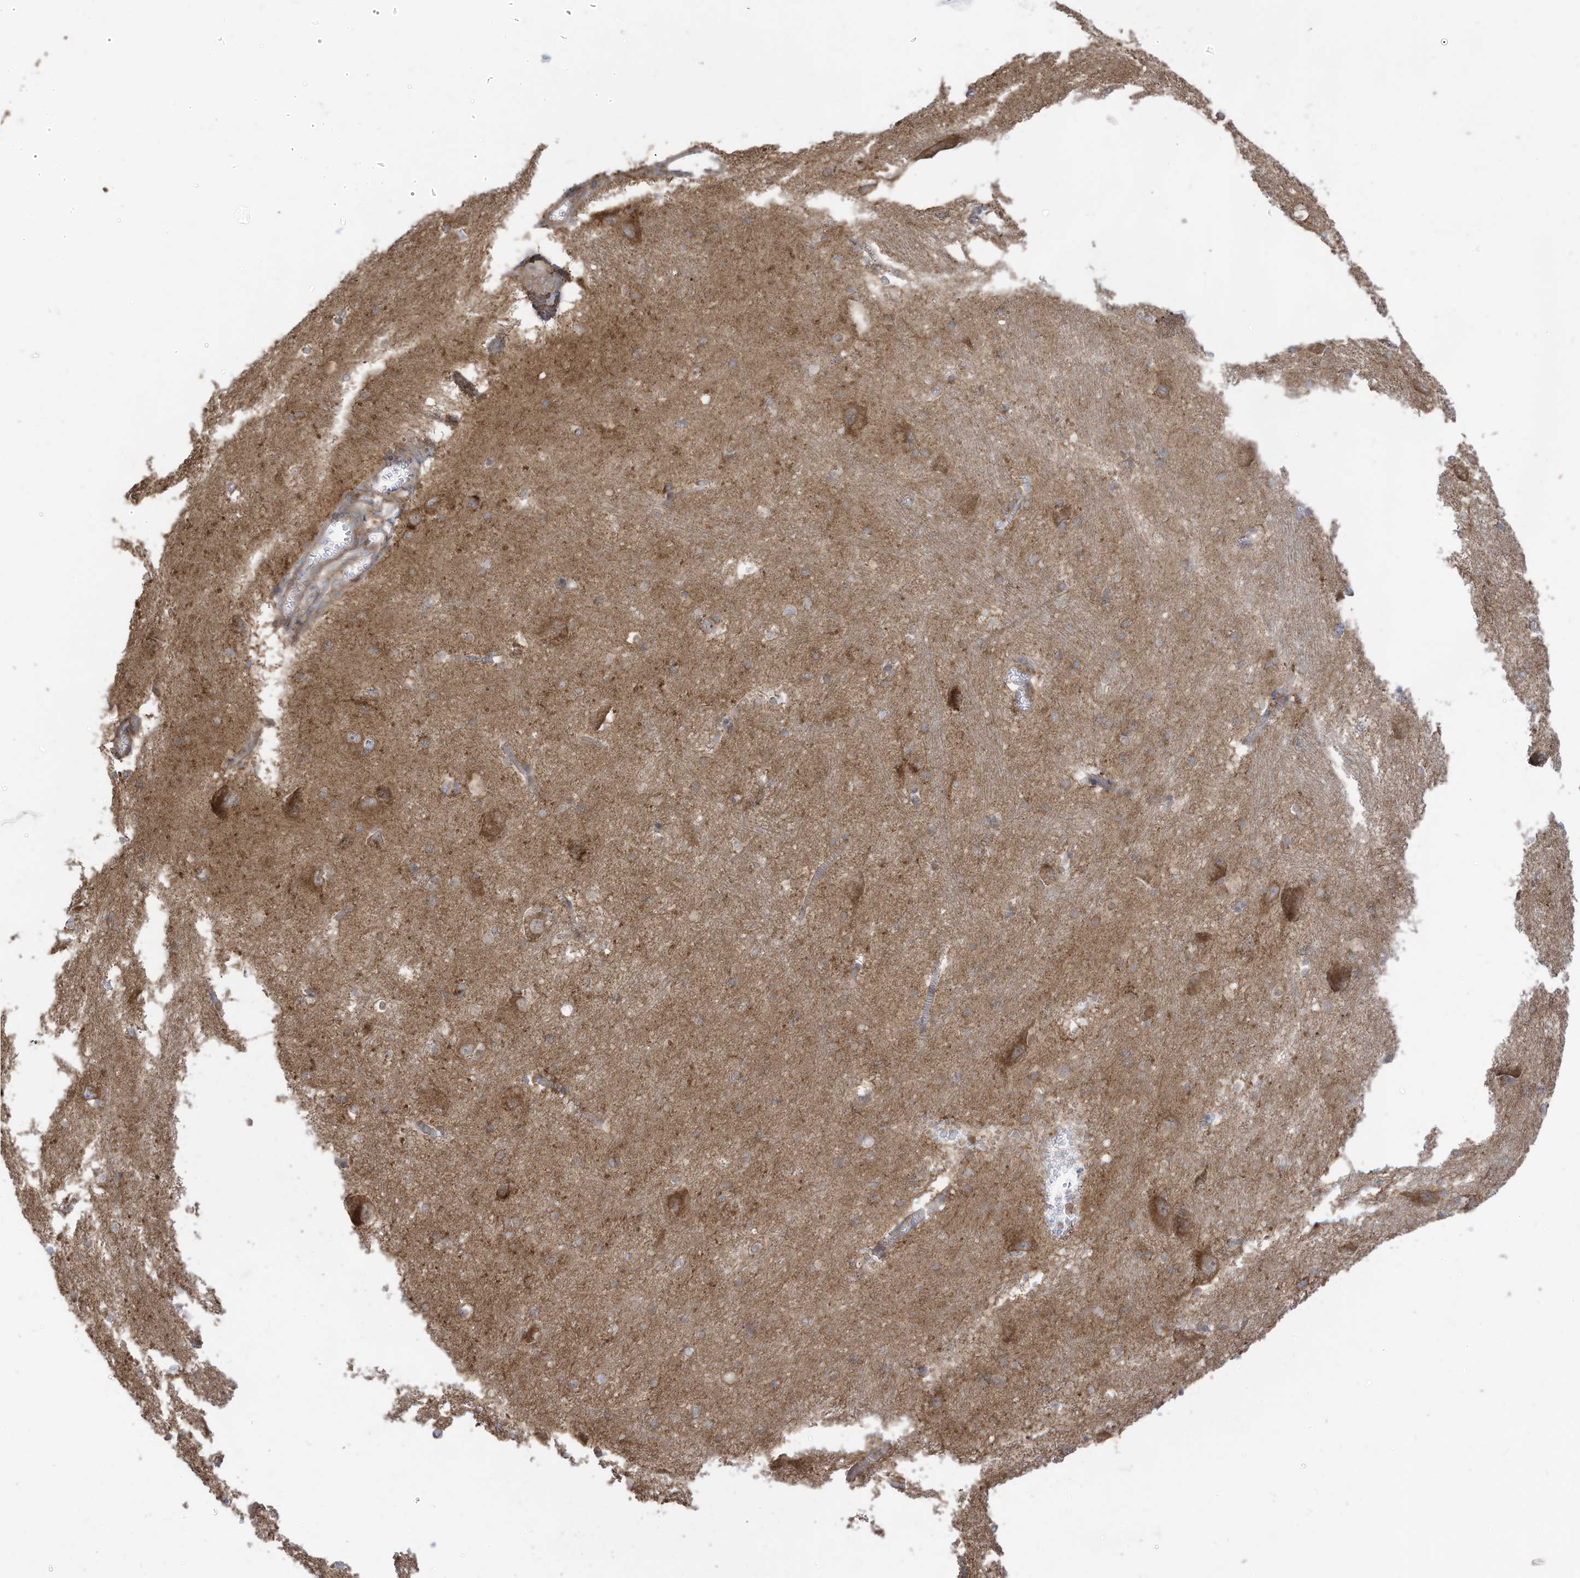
{"staining": {"intensity": "moderate", "quantity": "<25%", "location": "cytoplasmic/membranous"}, "tissue": "caudate", "cell_type": "Glial cells", "image_type": "normal", "snomed": [{"axis": "morphology", "description": "Normal tissue, NOS"}, {"axis": "topography", "description": "Lateral ventricle wall"}], "caption": "Immunohistochemistry image of unremarkable caudate stained for a protein (brown), which demonstrates low levels of moderate cytoplasmic/membranous expression in about <25% of glial cells.", "gene": "CGAS", "patient": {"sex": "male", "age": 37}}